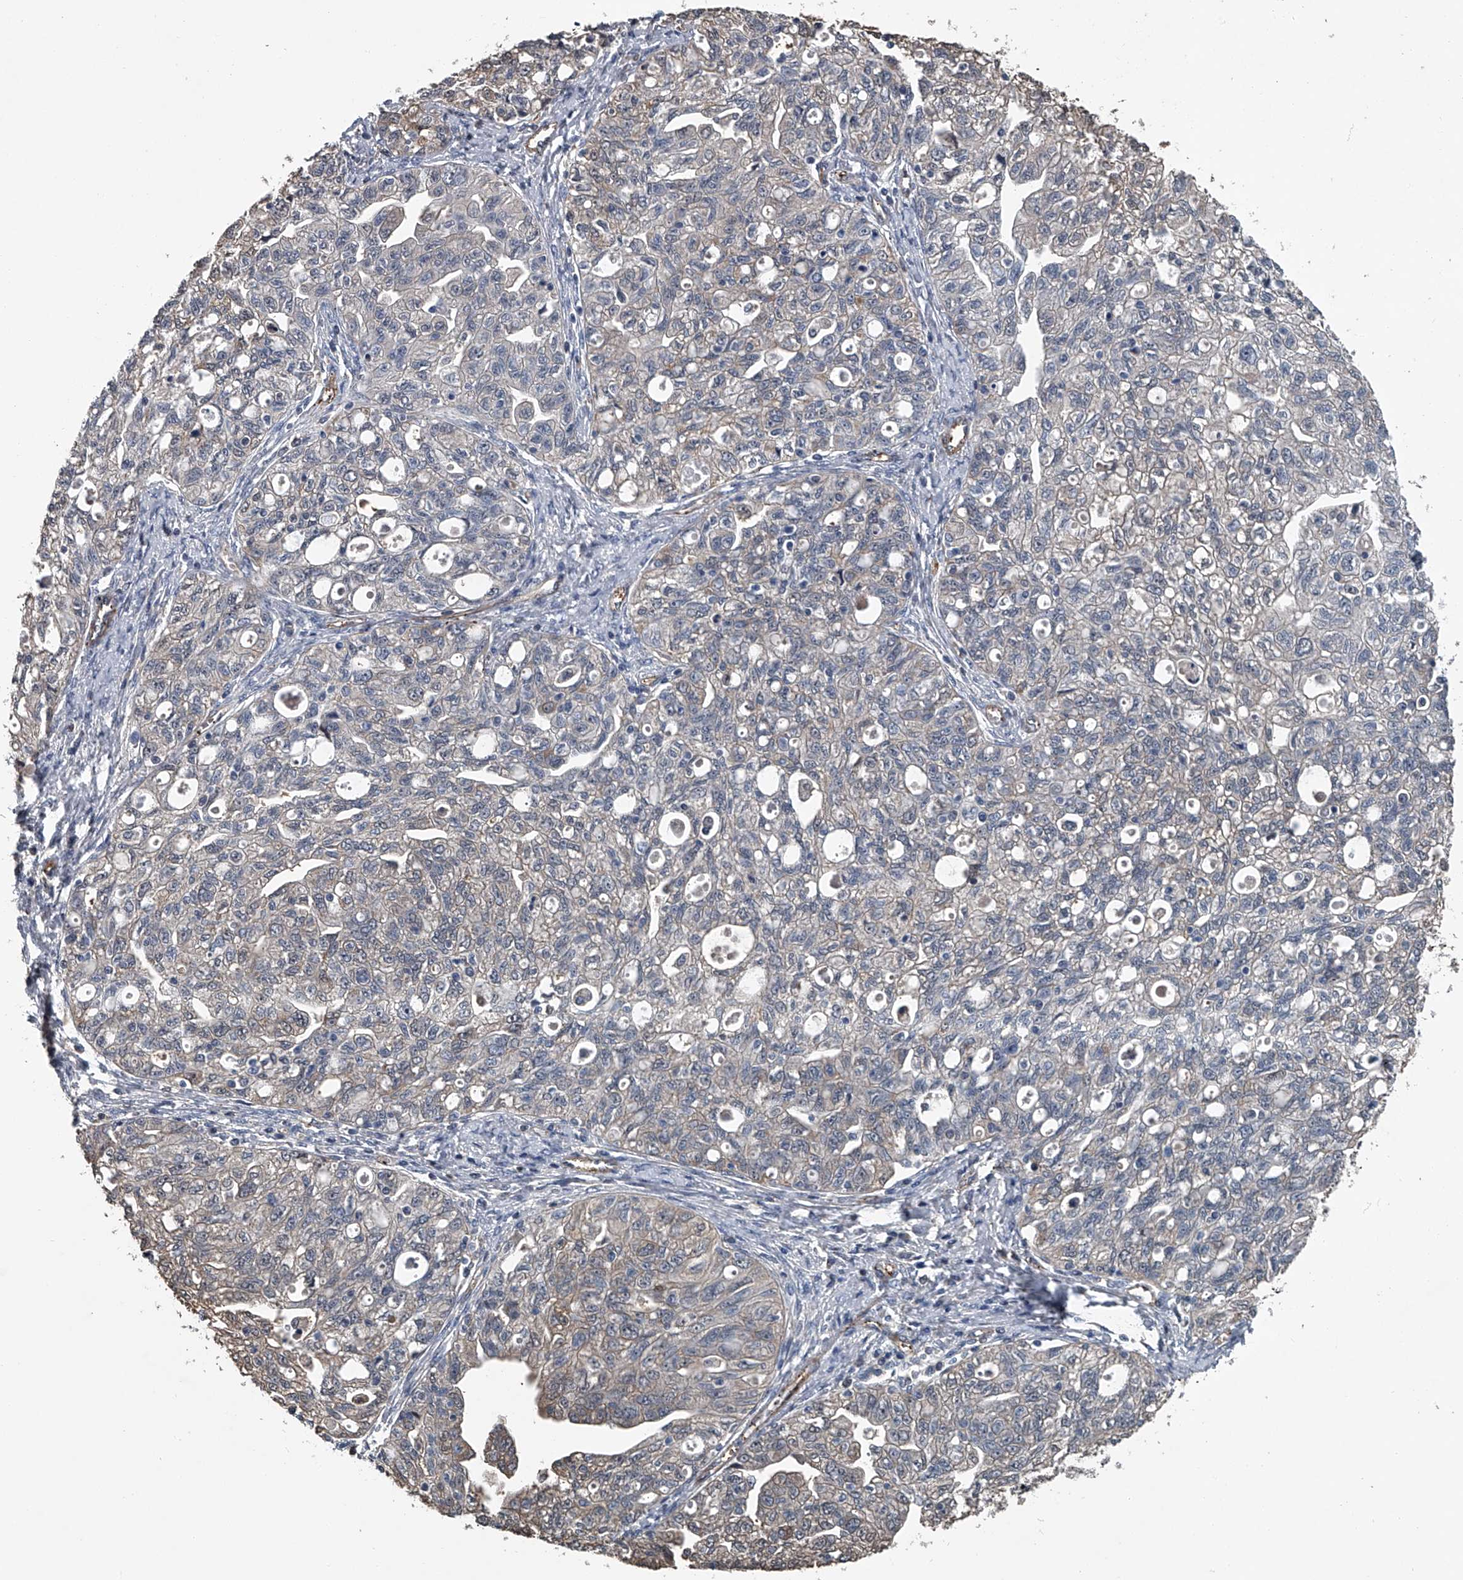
{"staining": {"intensity": "negative", "quantity": "none", "location": "none"}, "tissue": "ovarian cancer", "cell_type": "Tumor cells", "image_type": "cancer", "snomed": [{"axis": "morphology", "description": "Carcinoma, NOS"}, {"axis": "morphology", "description": "Cystadenocarcinoma, serous, NOS"}, {"axis": "topography", "description": "Ovary"}], "caption": "Immunohistochemistry (IHC) of carcinoma (ovarian) displays no staining in tumor cells.", "gene": "LDLRAD2", "patient": {"sex": "female", "age": 69}}